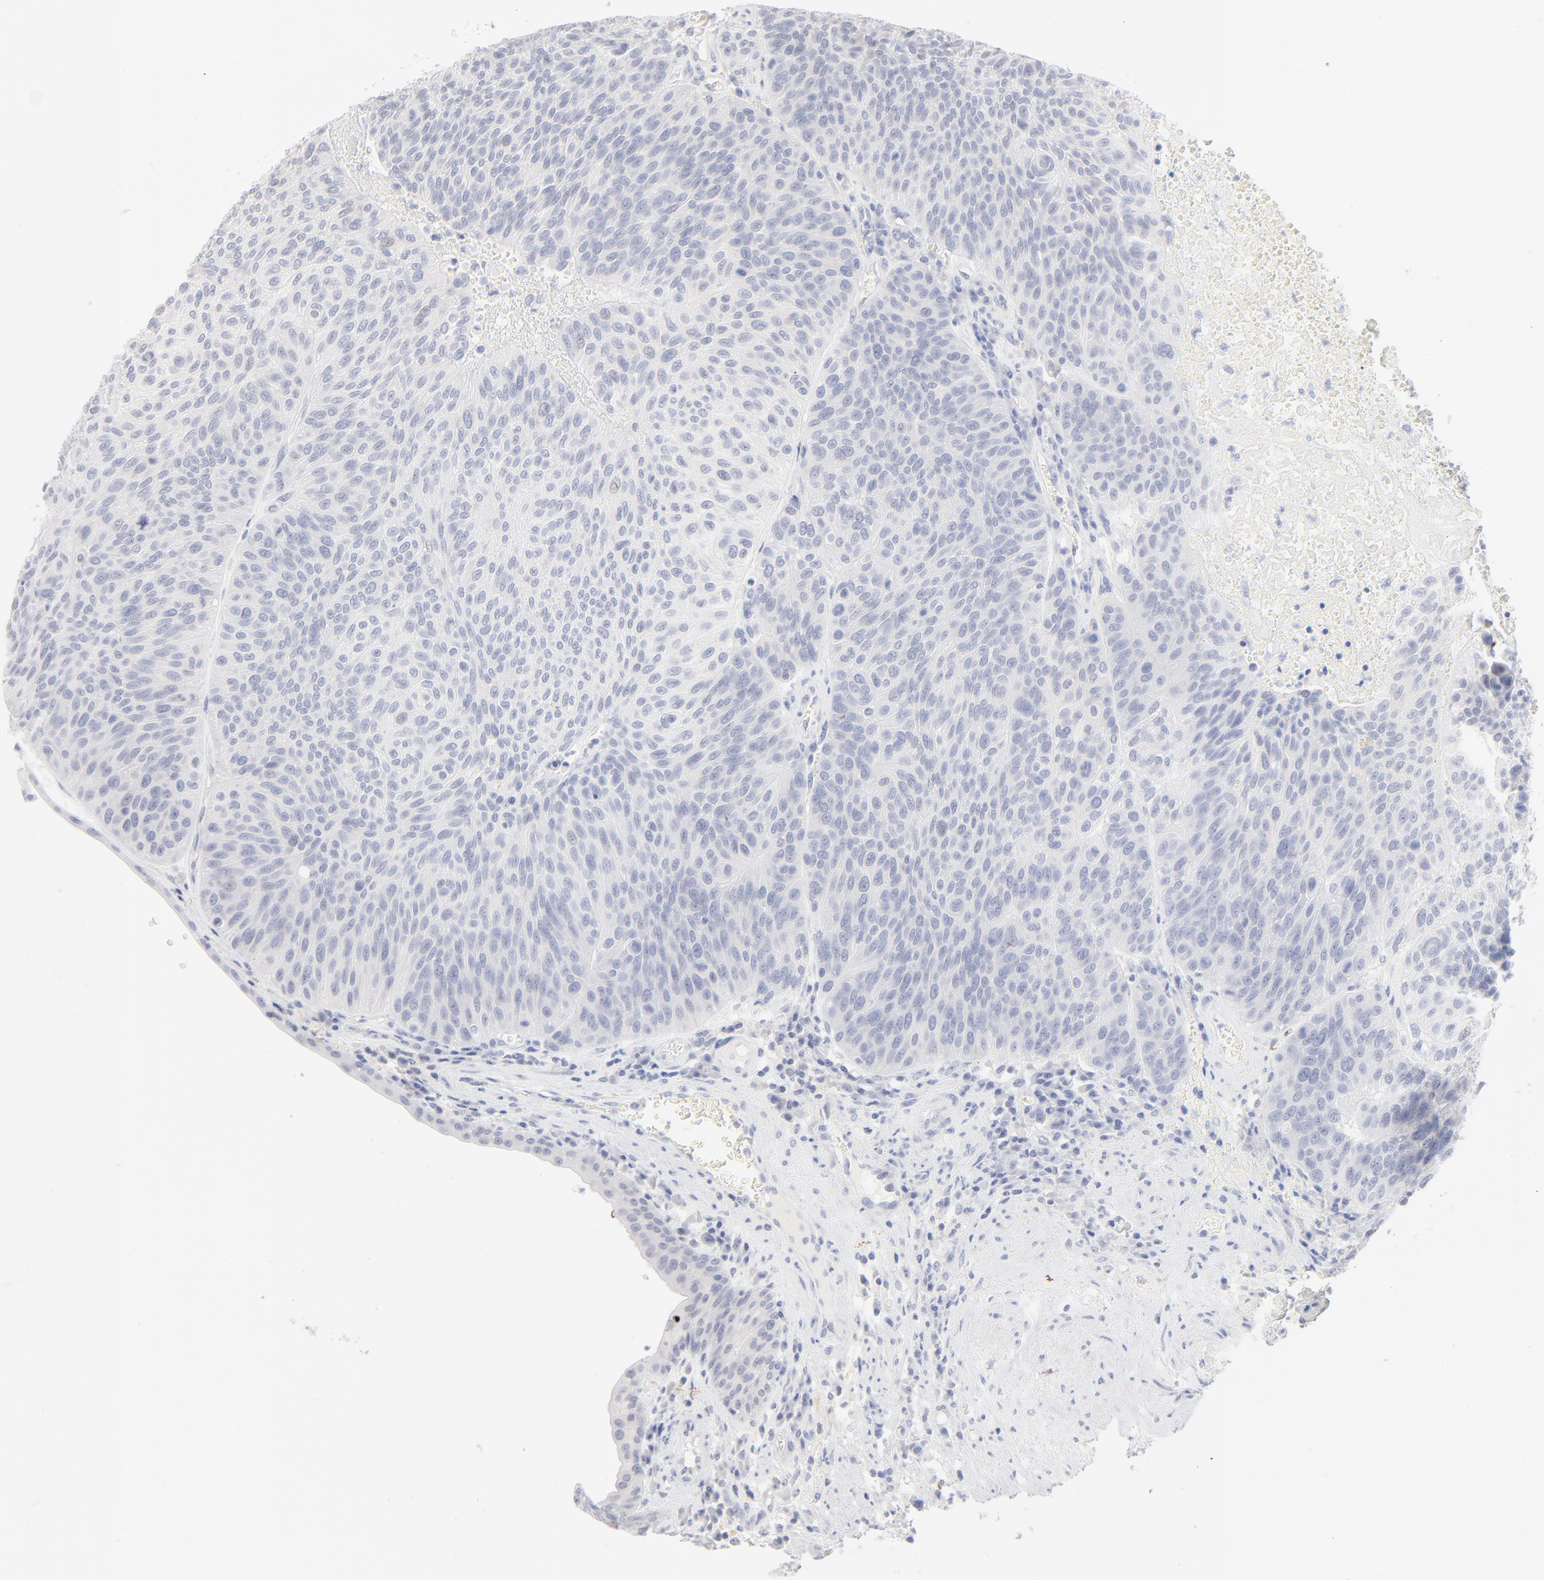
{"staining": {"intensity": "negative", "quantity": "none", "location": "none"}, "tissue": "urothelial cancer", "cell_type": "Tumor cells", "image_type": "cancer", "snomed": [{"axis": "morphology", "description": "Urothelial carcinoma, High grade"}, {"axis": "topography", "description": "Urinary bladder"}], "caption": "DAB (3,3'-diaminobenzidine) immunohistochemical staining of urothelial carcinoma (high-grade) shows no significant staining in tumor cells.", "gene": "ONECUT1", "patient": {"sex": "male", "age": 66}}